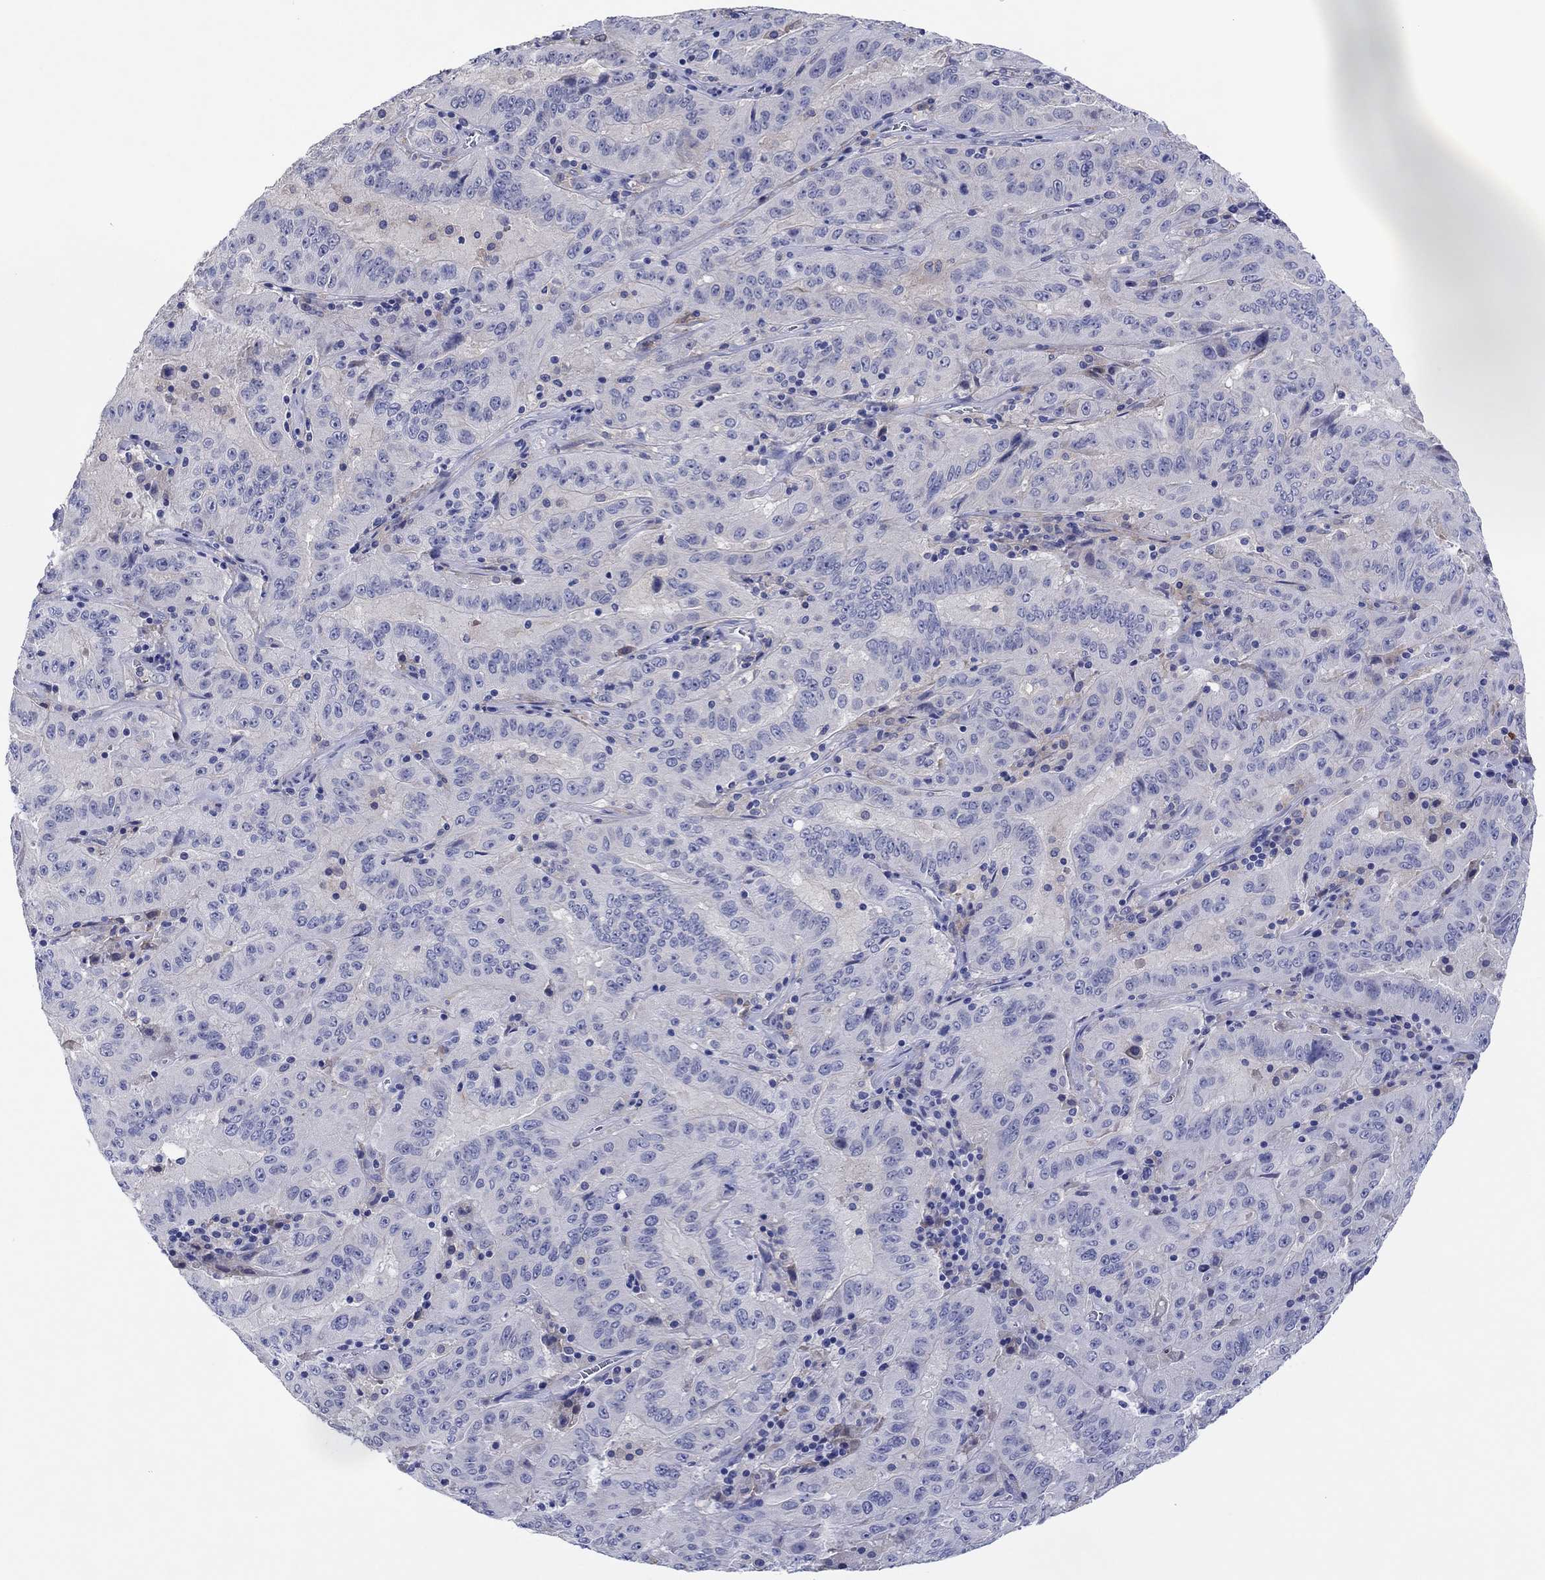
{"staining": {"intensity": "negative", "quantity": "none", "location": "none"}, "tissue": "pancreatic cancer", "cell_type": "Tumor cells", "image_type": "cancer", "snomed": [{"axis": "morphology", "description": "Adenocarcinoma, NOS"}, {"axis": "topography", "description": "Pancreas"}], "caption": "Immunohistochemistry of human pancreatic cancer demonstrates no expression in tumor cells. Brightfield microscopy of immunohistochemistry (IHC) stained with DAB (brown) and hematoxylin (blue), captured at high magnification.", "gene": "HDC", "patient": {"sex": "male", "age": 63}}